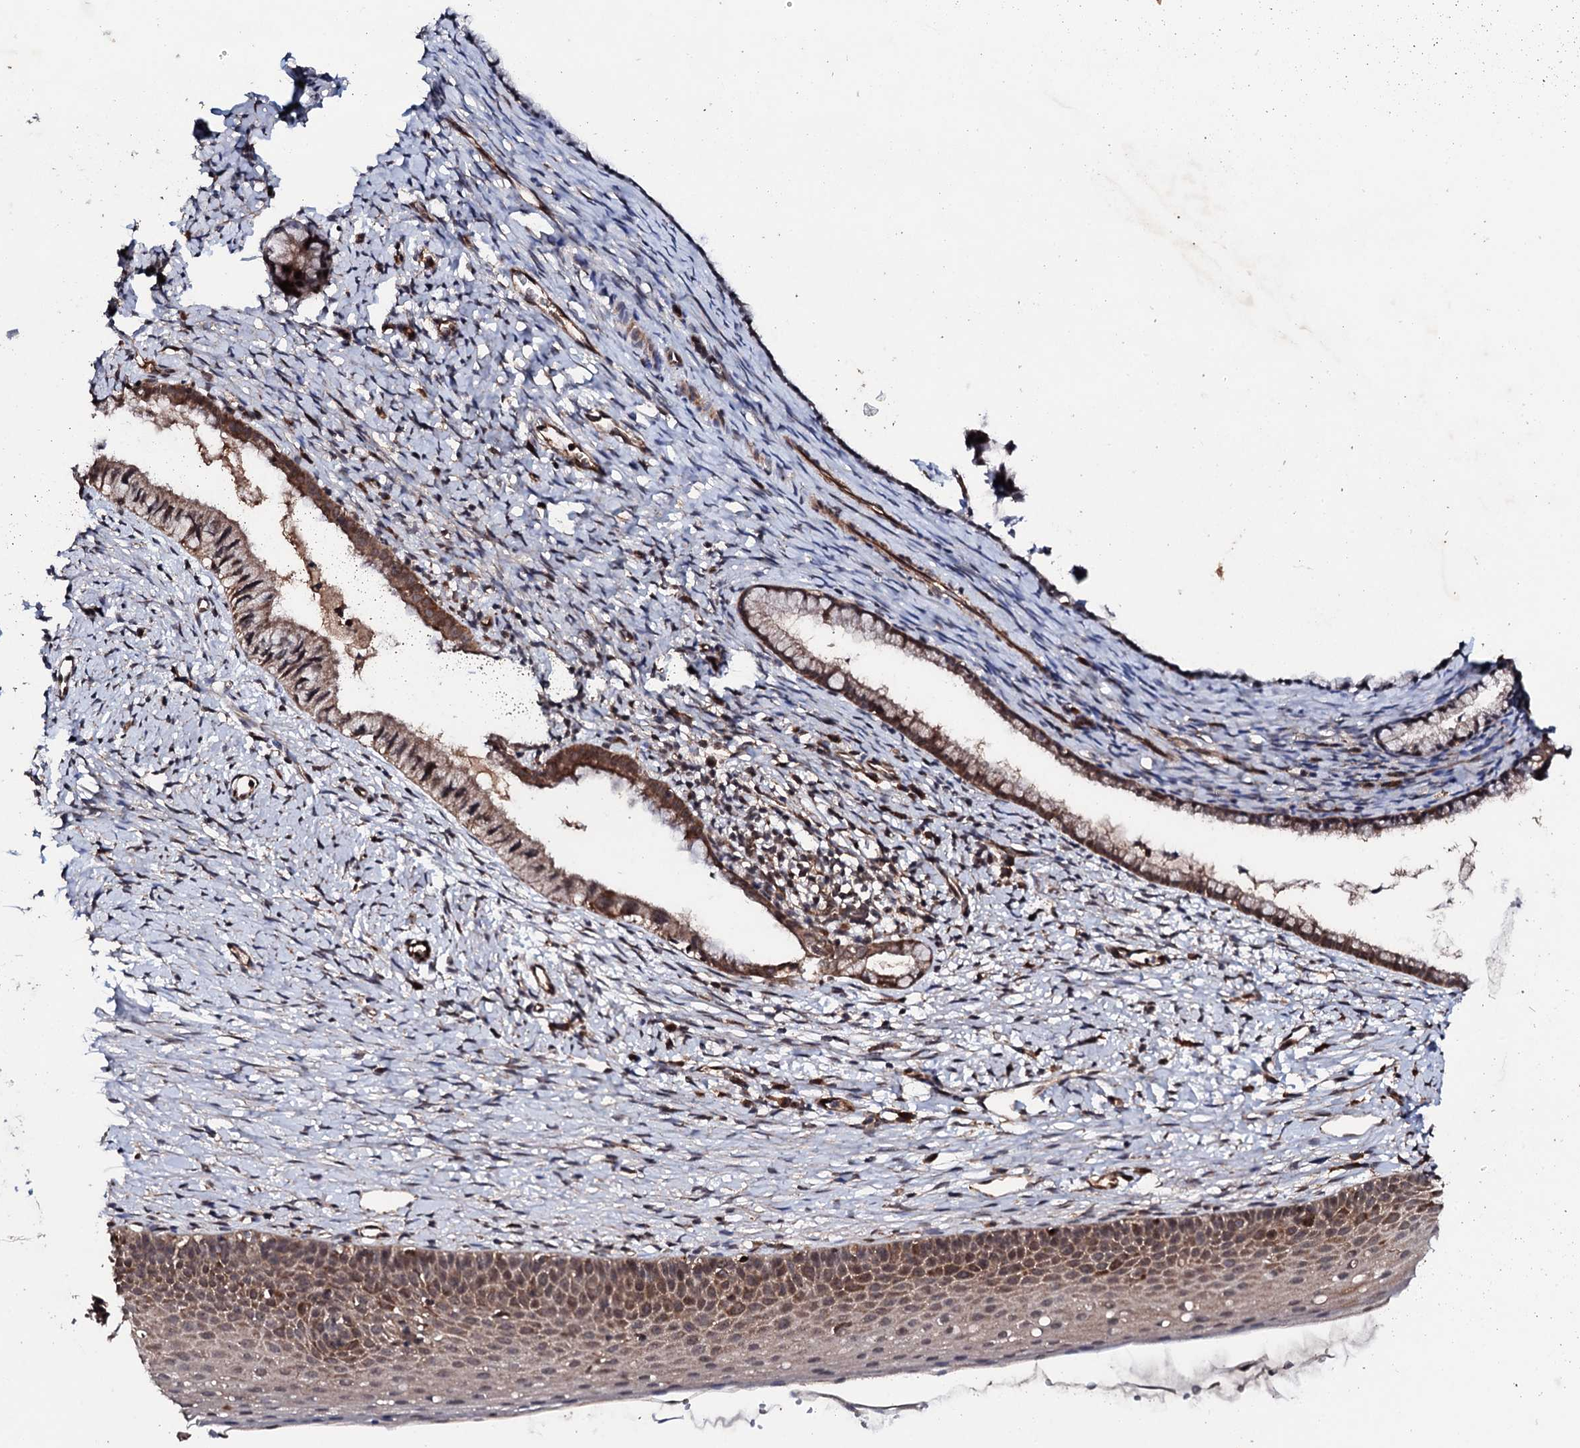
{"staining": {"intensity": "moderate", "quantity": "25%-75%", "location": "cytoplasmic/membranous"}, "tissue": "cervix", "cell_type": "Glandular cells", "image_type": "normal", "snomed": [{"axis": "morphology", "description": "Normal tissue, NOS"}, {"axis": "topography", "description": "Cervix"}], "caption": "Immunohistochemistry (IHC) staining of unremarkable cervix, which shows medium levels of moderate cytoplasmic/membranous positivity in about 25%-75% of glandular cells indicating moderate cytoplasmic/membranous protein staining. The staining was performed using DAB (brown) for protein detection and nuclei were counterstained in hematoxylin (blue).", "gene": "FAM111A", "patient": {"sex": "female", "age": 36}}